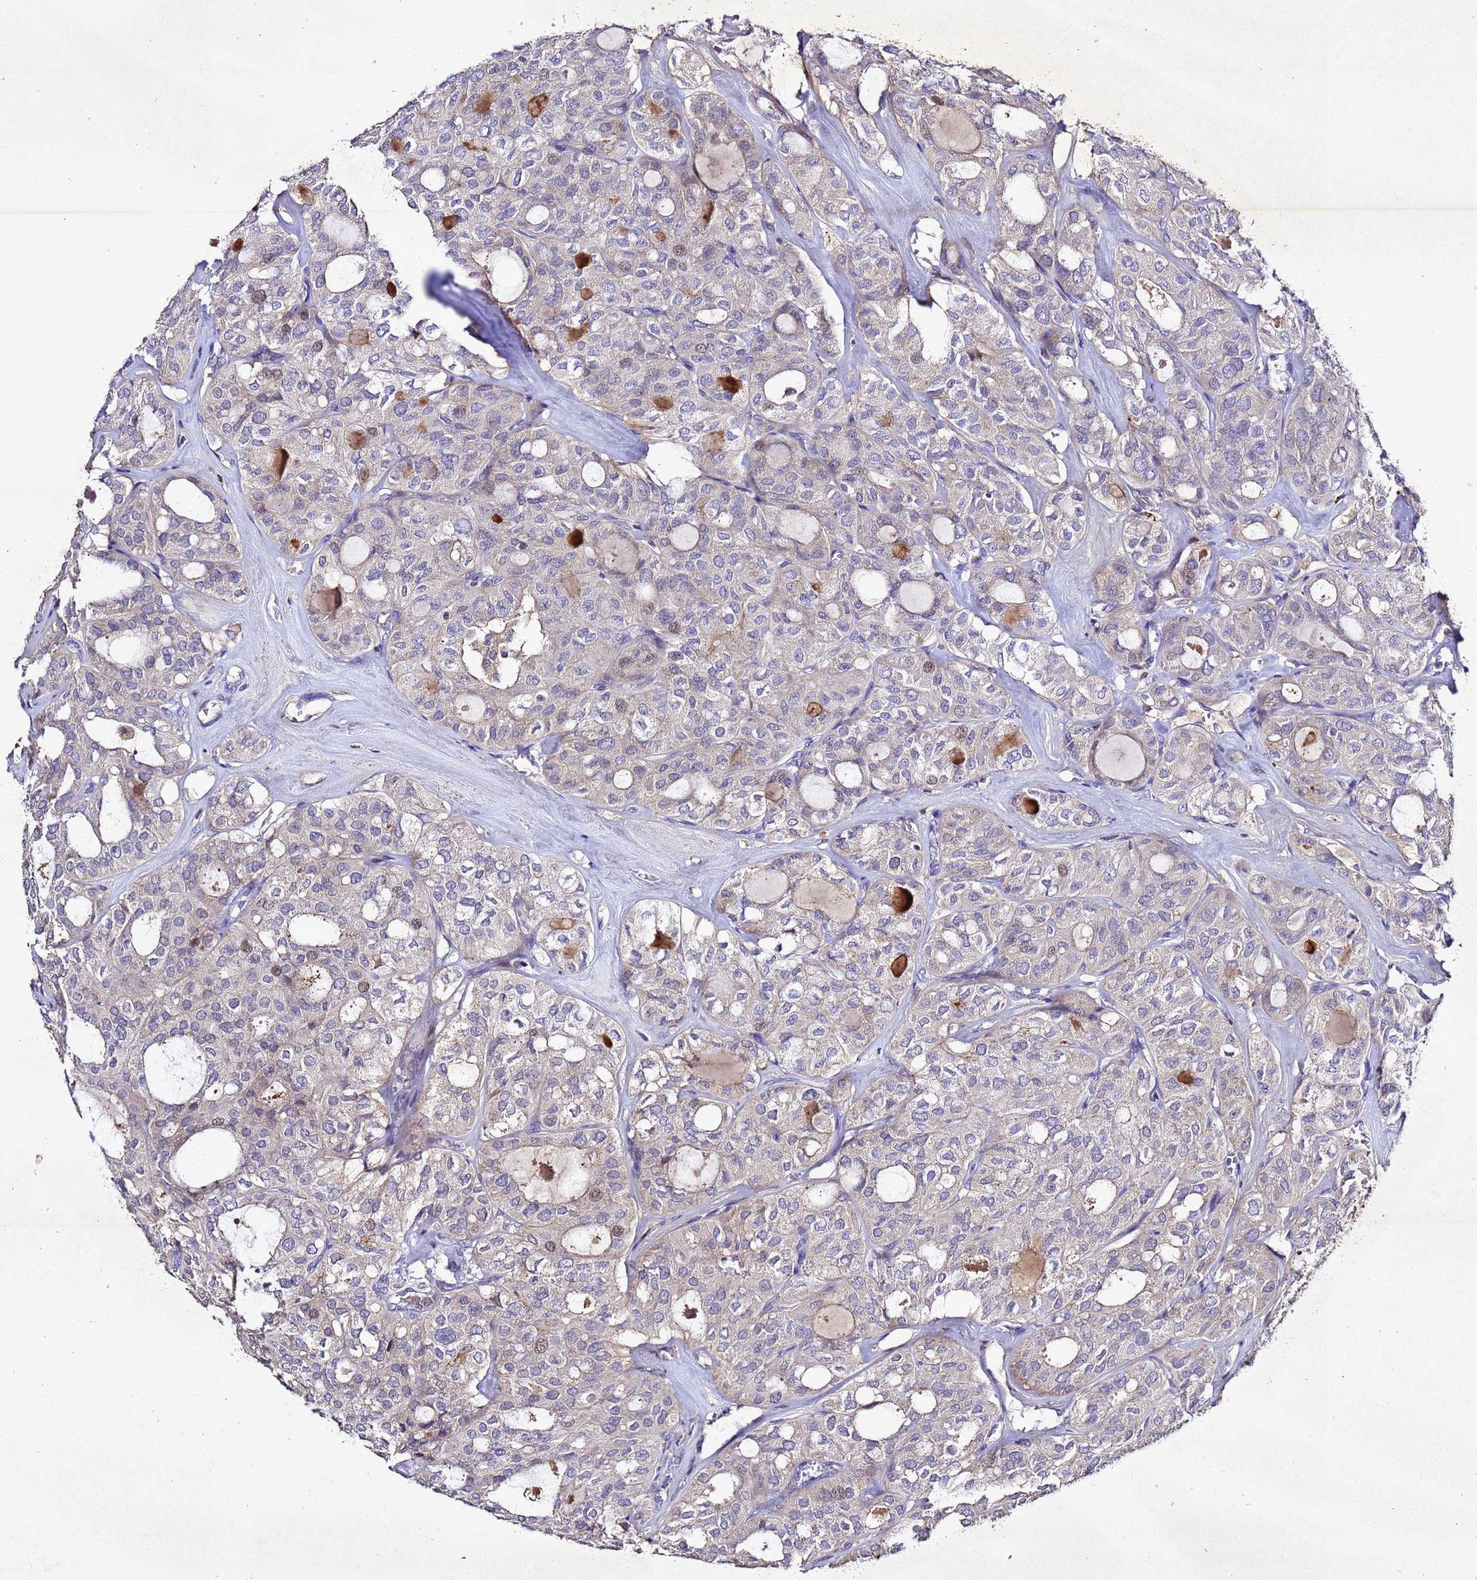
{"staining": {"intensity": "moderate", "quantity": "<25%", "location": "nuclear"}, "tissue": "thyroid cancer", "cell_type": "Tumor cells", "image_type": "cancer", "snomed": [{"axis": "morphology", "description": "Follicular adenoma carcinoma, NOS"}, {"axis": "topography", "description": "Thyroid gland"}], "caption": "Moderate nuclear protein expression is seen in about <25% of tumor cells in follicular adenoma carcinoma (thyroid).", "gene": "SV2B", "patient": {"sex": "male", "age": 75}}